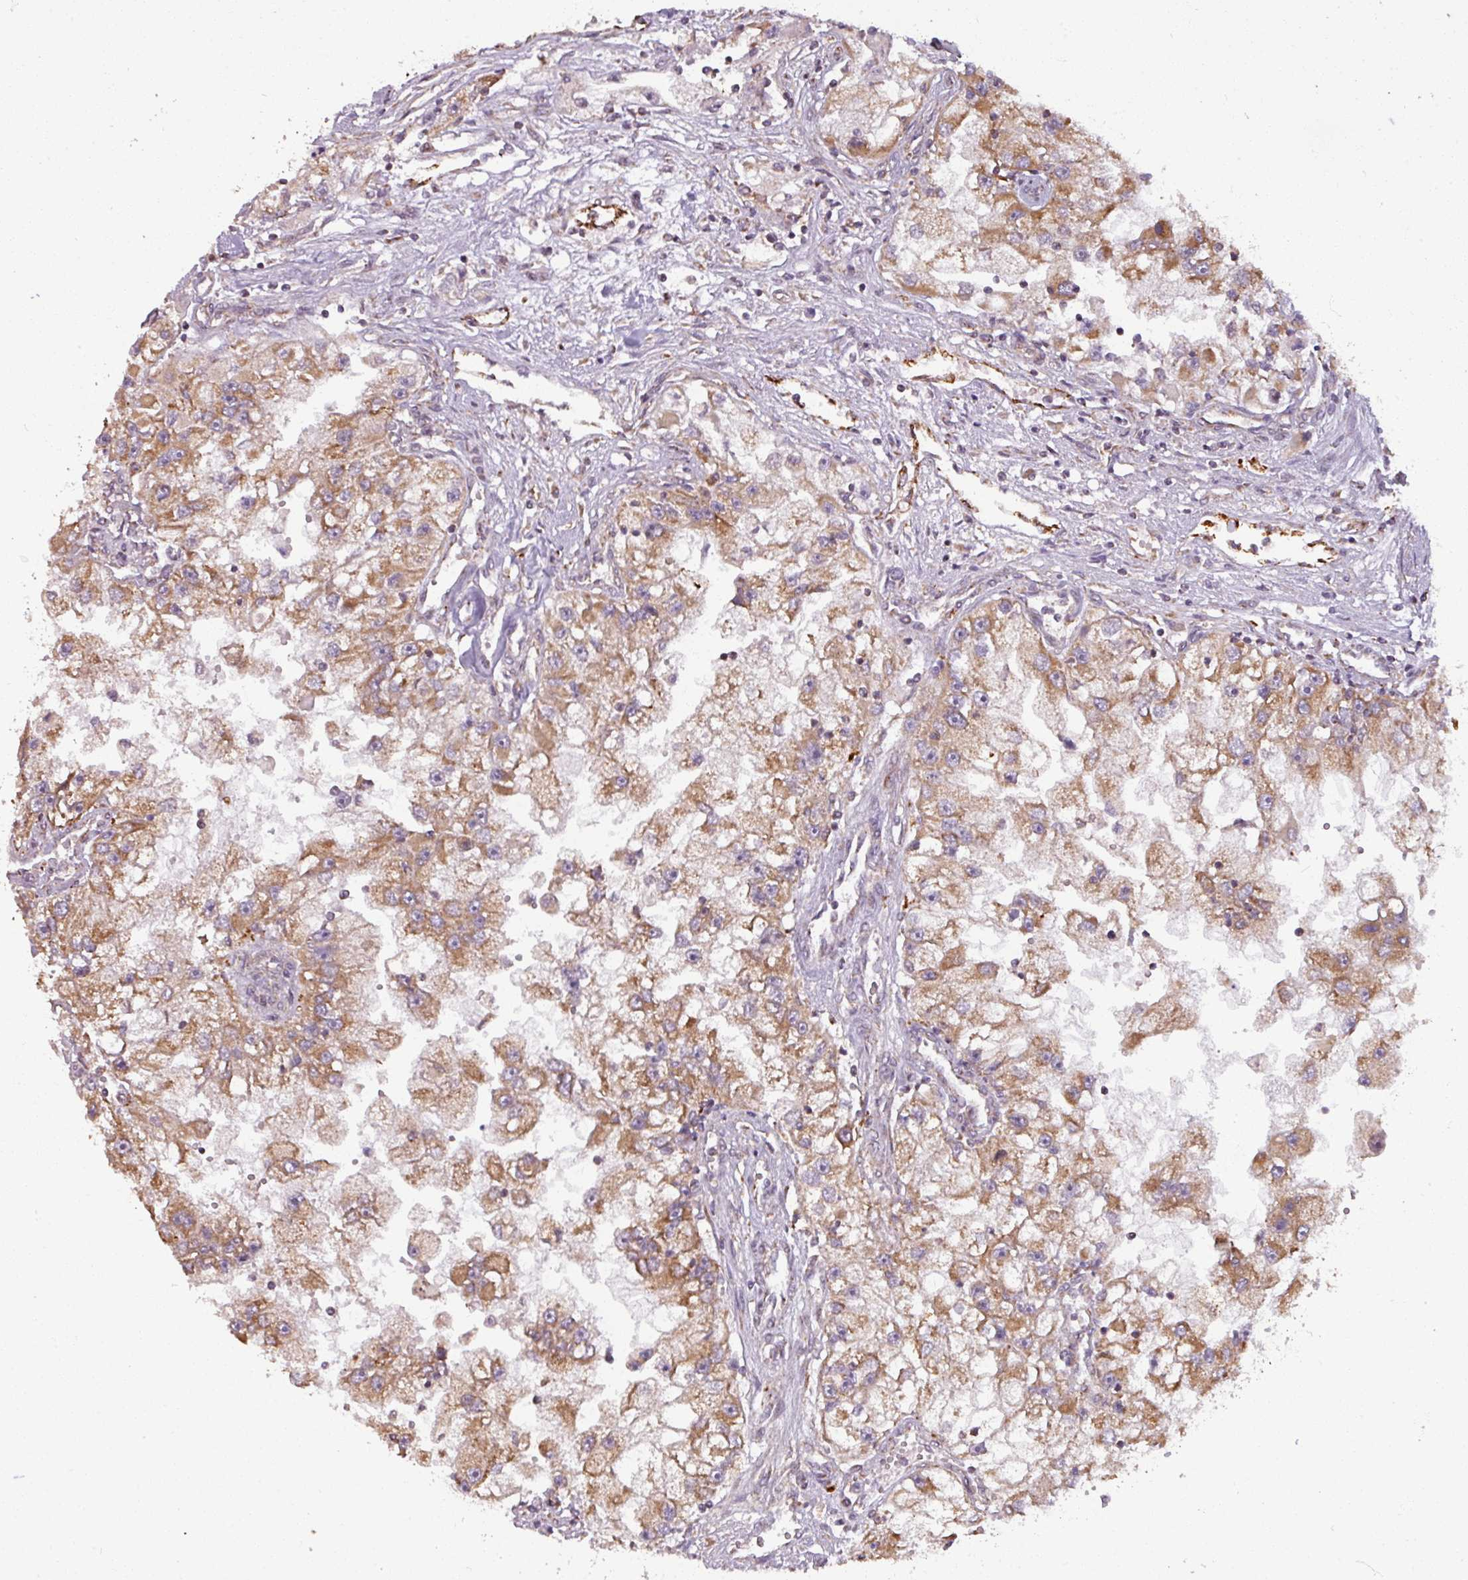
{"staining": {"intensity": "moderate", "quantity": ">75%", "location": "cytoplasmic/membranous"}, "tissue": "renal cancer", "cell_type": "Tumor cells", "image_type": "cancer", "snomed": [{"axis": "morphology", "description": "Adenocarcinoma, NOS"}, {"axis": "topography", "description": "Kidney"}], "caption": "A micrograph showing moderate cytoplasmic/membranous expression in approximately >75% of tumor cells in renal cancer (adenocarcinoma), as visualized by brown immunohistochemical staining.", "gene": "MAGT1", "patient": {"sex": "male", "age": 63}}